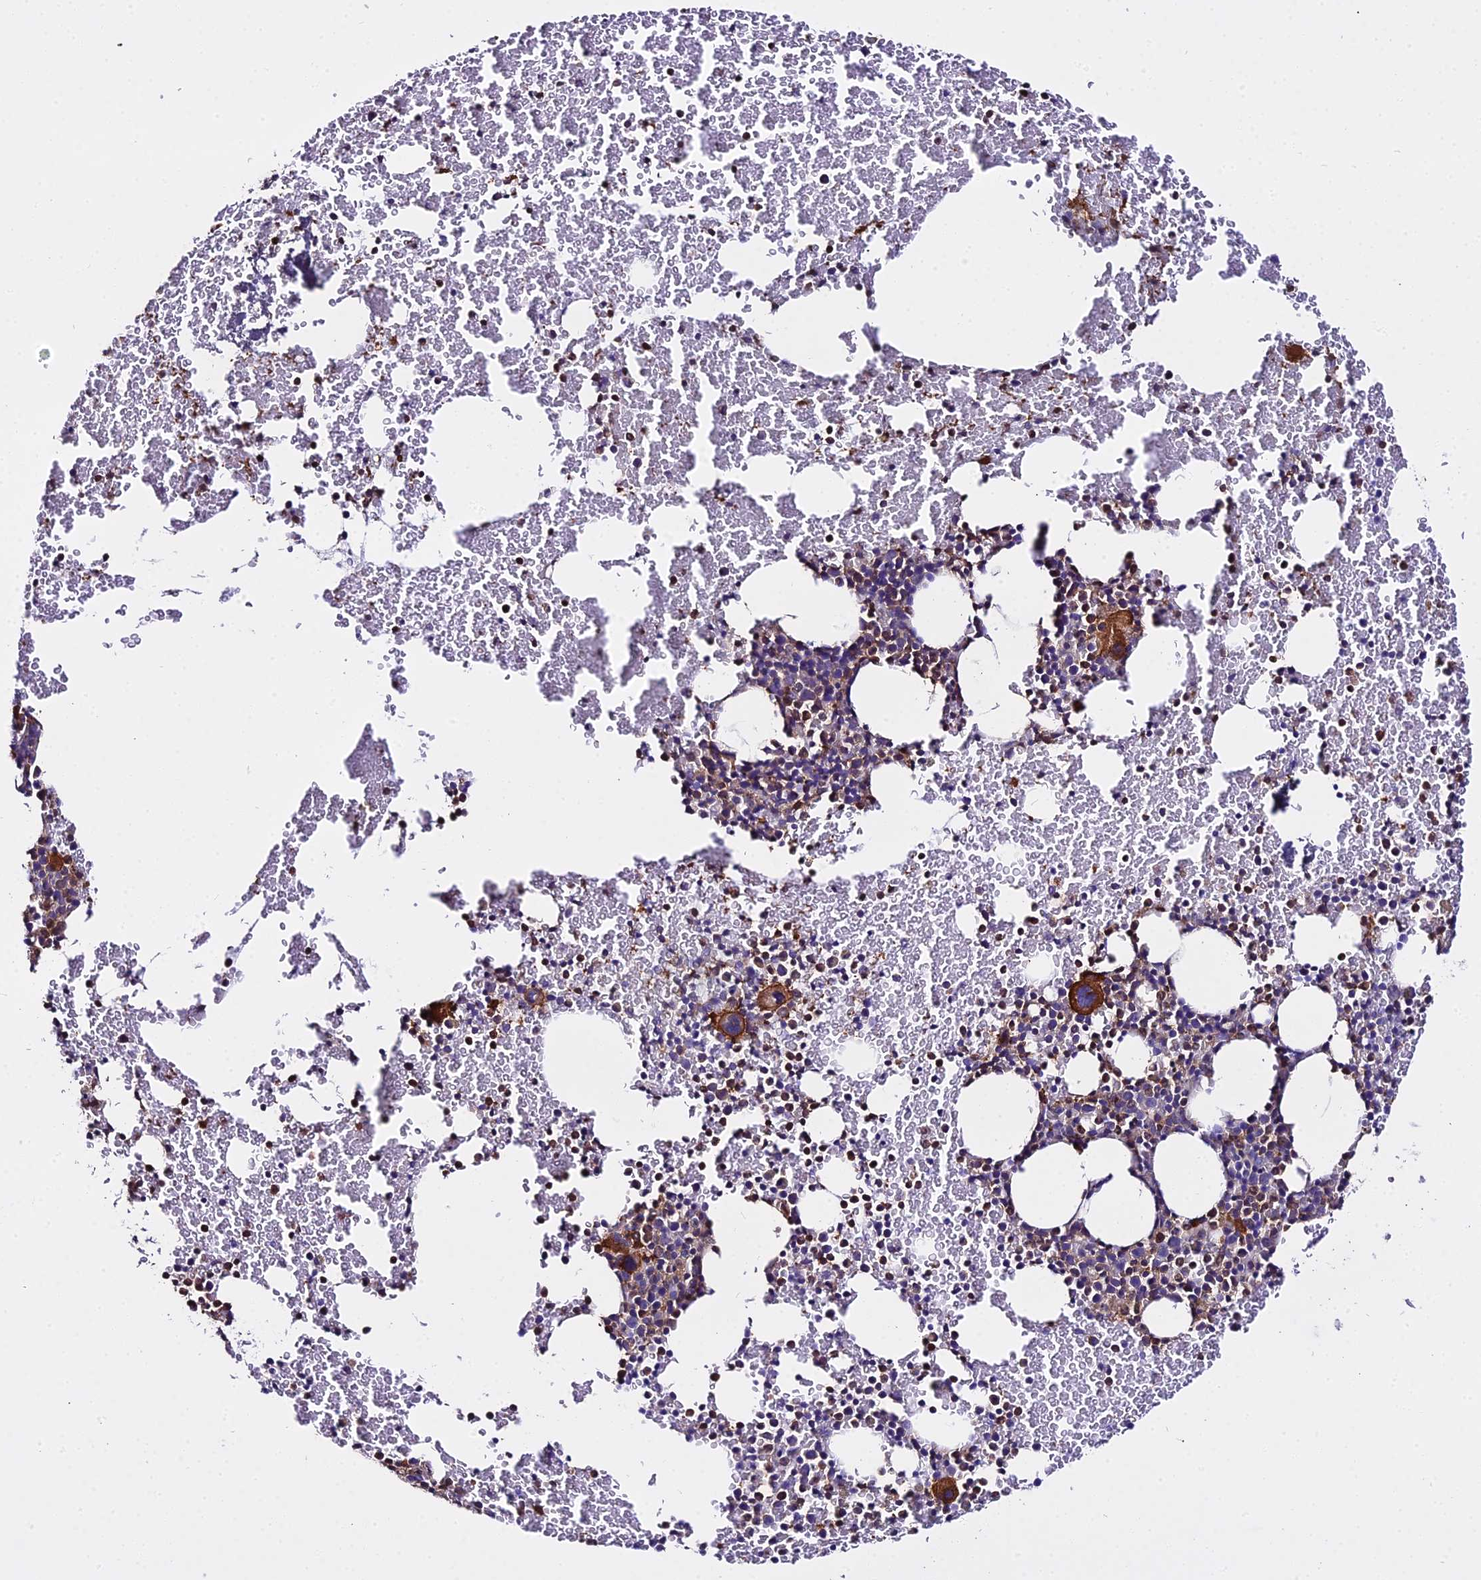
{"staining": {"intensity": "strong", "quantity": "<25%", "location": "cytoplasmic/membranous"}, "tissue": "bone marrow", "cell_type": "Hematopoietic cells", "image_type": "normal", "snomed": [{"axis": "morphology", "description": "Normal tissue, NOS"}, {"axis": "topography", "description": "Bone marrow"}], "caption": "This photomicrograph displays immunohistochemistry (IHC) staining of benign bone marrow, with medium strong cytoplasmic/membranous expression in about <25% of hematopoietic cells.", "gene": "GLYAT", "patient": {"sex": "male", "age": 57}}